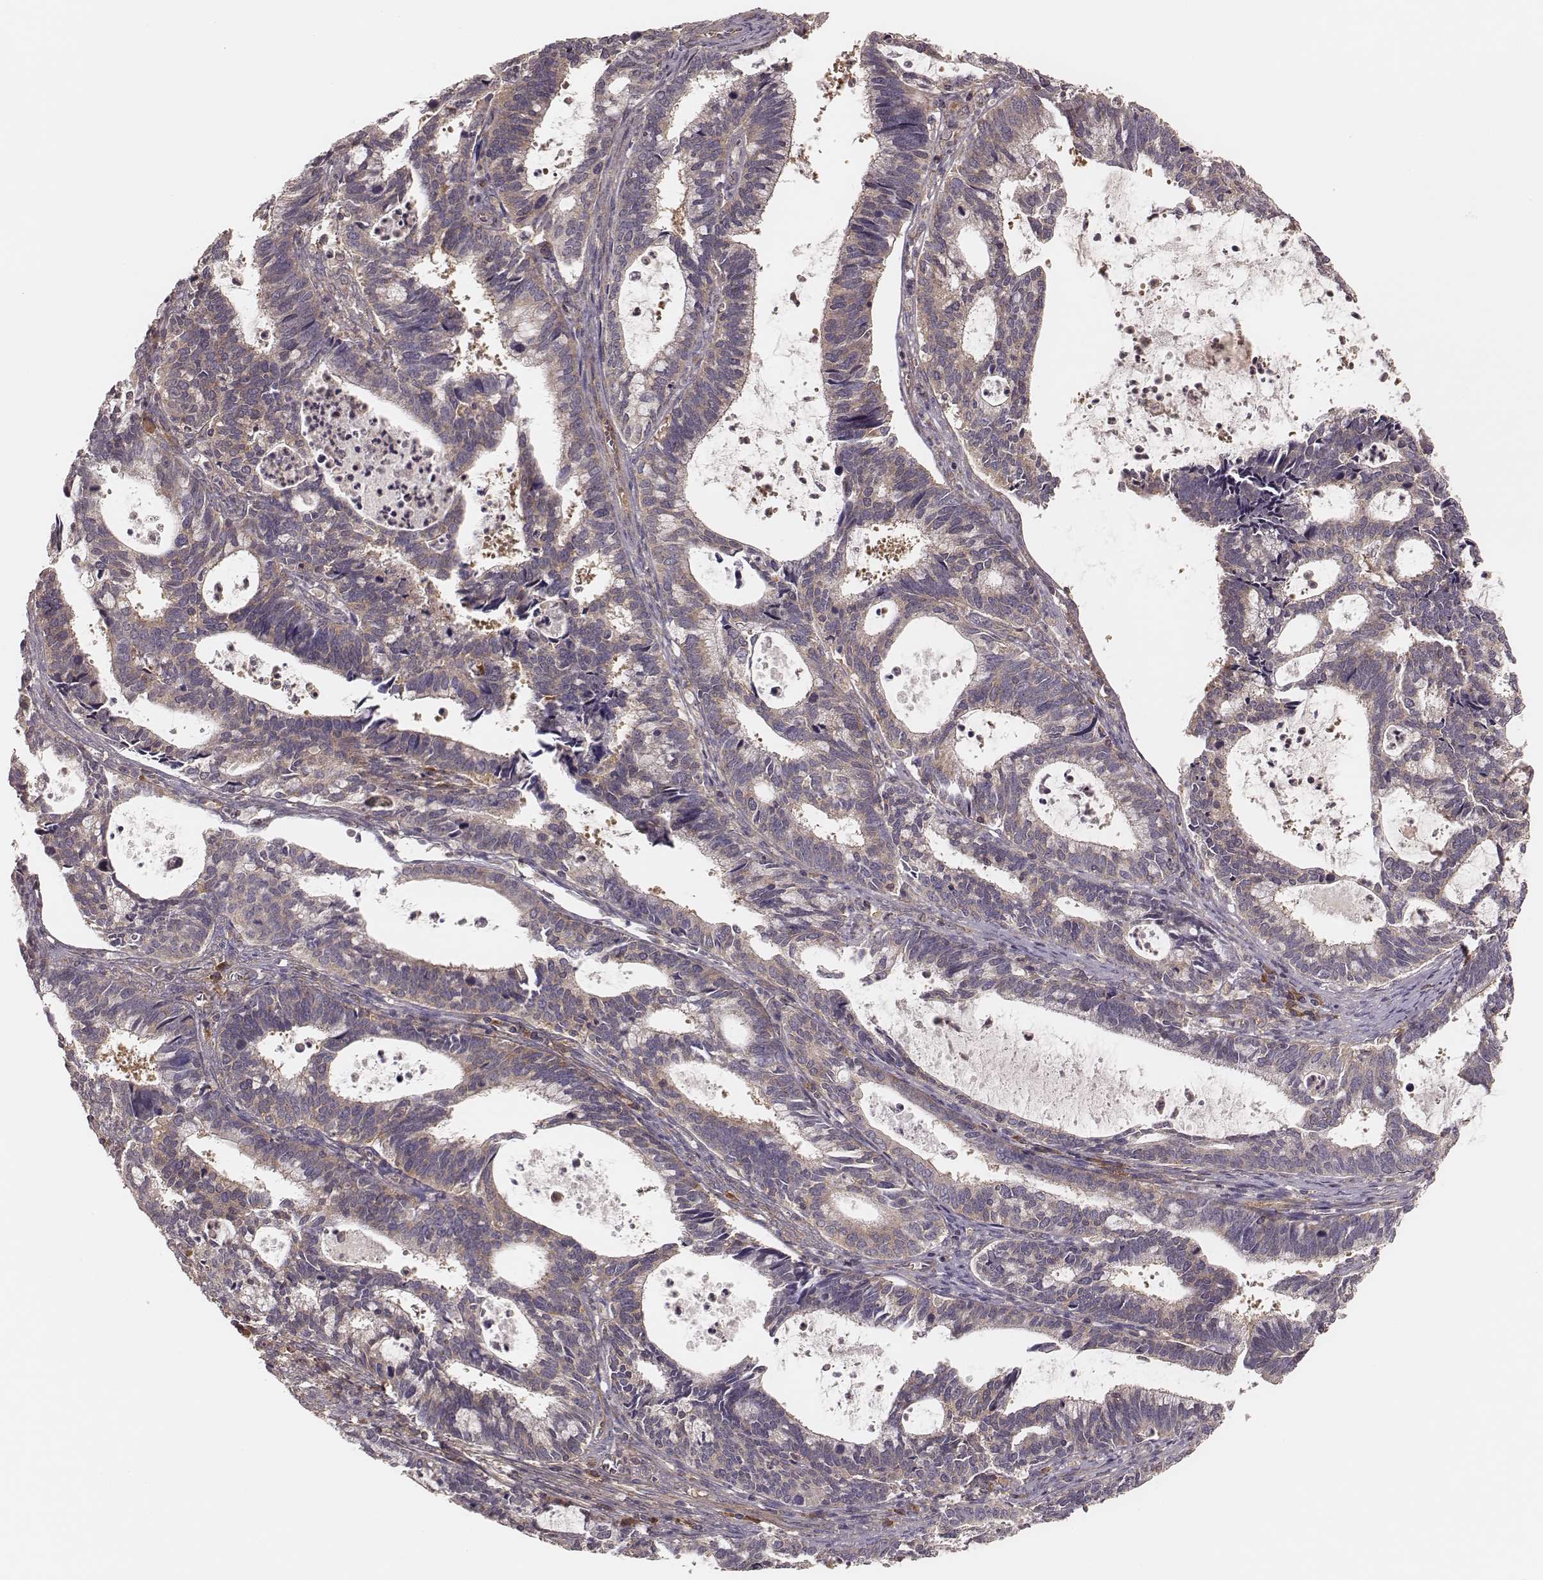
{"staining": {"intensity": "weak", "quantity": "25%-75%", "location": "cytoplasmic/membranous"}, "tissue": "cervical cancer", "cell_type": "Tumor cells", "image_type": "cancer", "snomed": [{"axis": "morphology", "description": "Adenocarcinoma, NOS"}, {"axis": "topography", "description": "Cervix"}], "caption": "High-power microscopy captured an immunohistochemistry (IHC) image of adenocarcinoma (cervical), revealing weak cytoplasmic/membranous expression in about 25%-75% of tumor cells. (IHC, brightfield microscopy, high magnification).", "gene": "CARS1", "patient": {"sex": "female", "age": 42}}